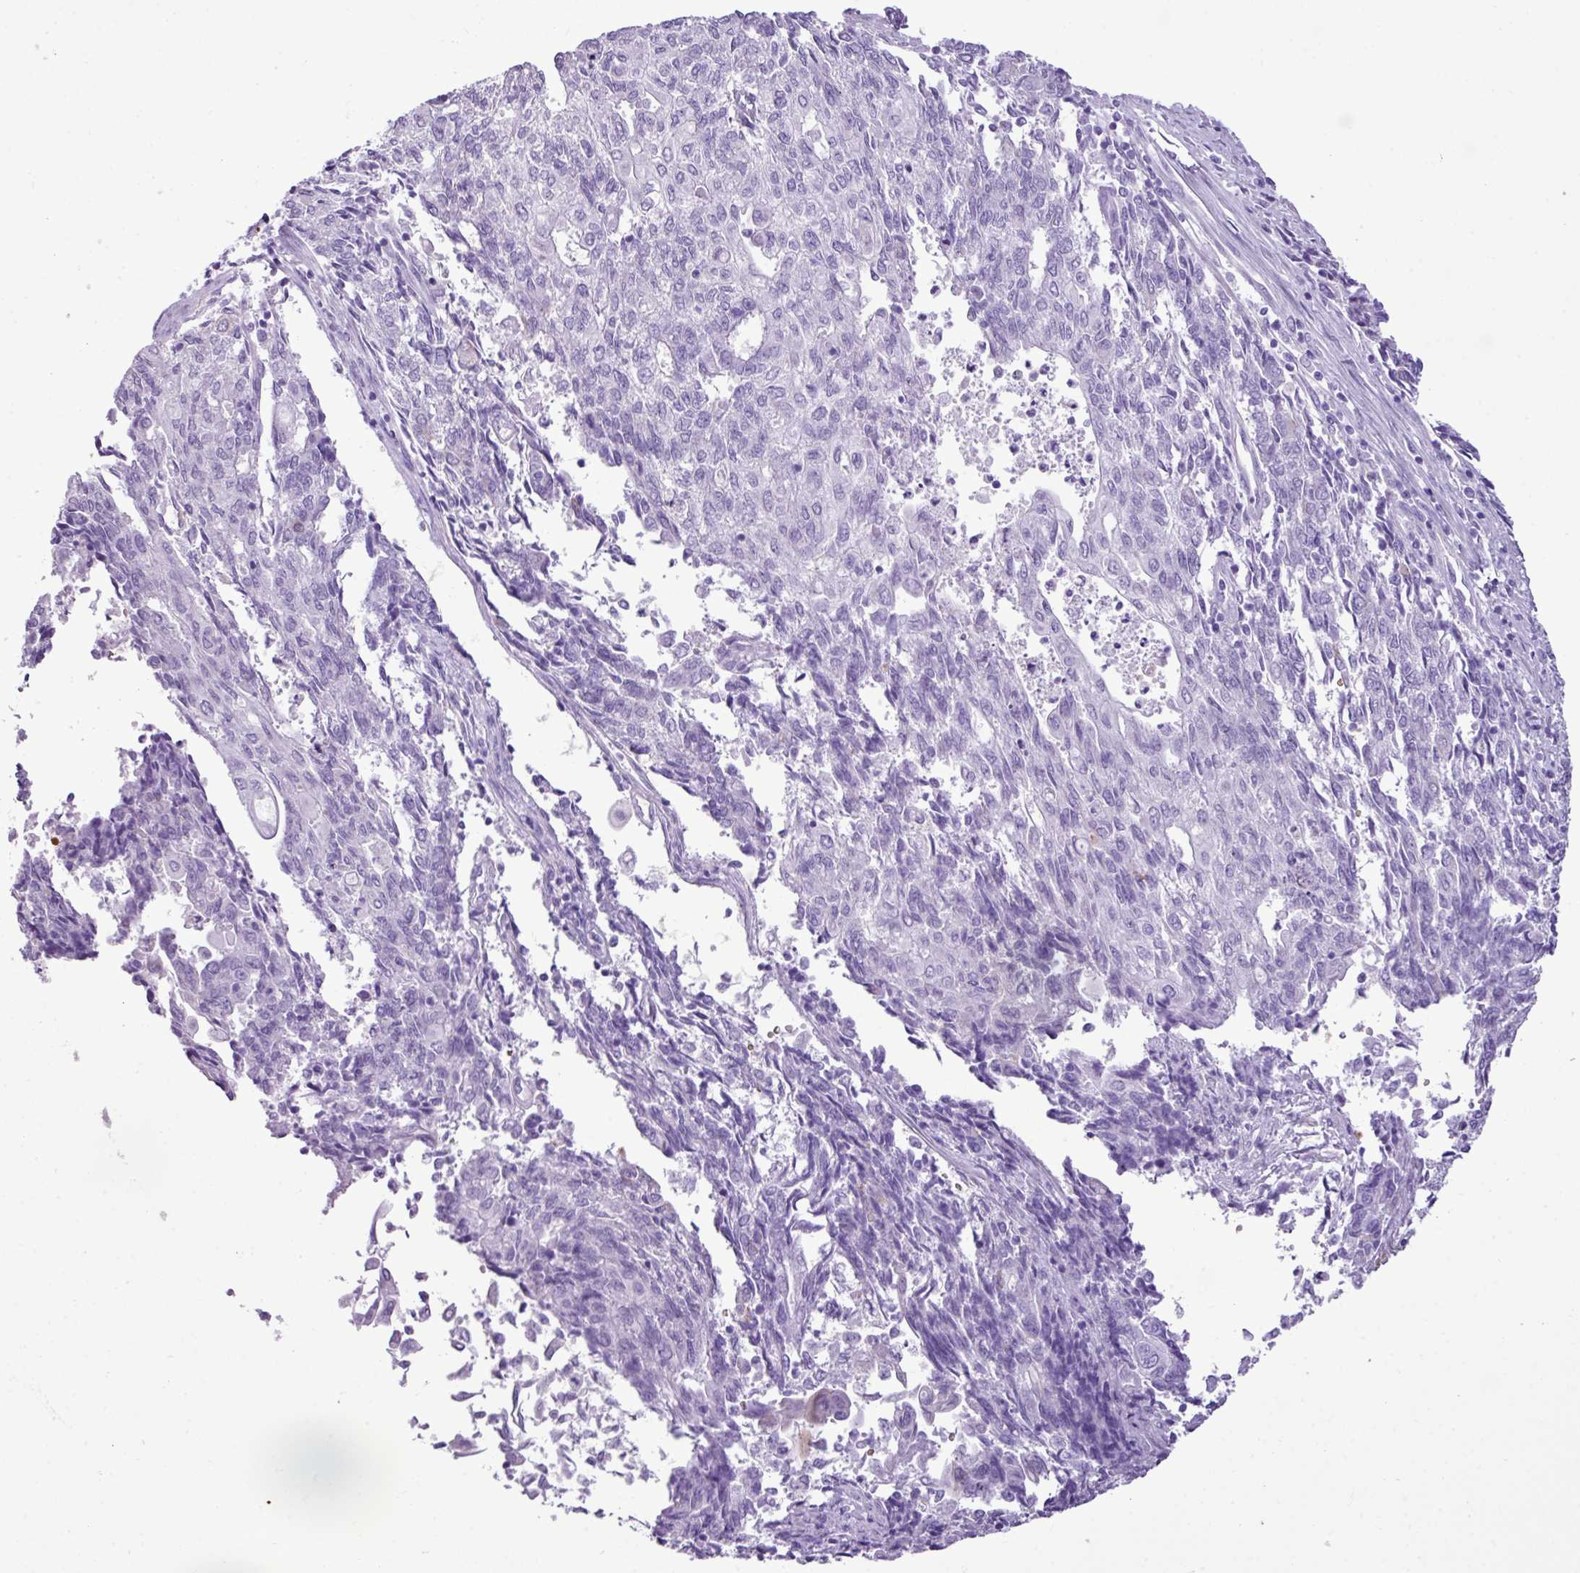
{"staining": {"intensity": "negative", "quantity": "none", "location": "none"}, "tissue": "endometrial cancer", "cell_type": "Tumor cells", "image_type": "cancer", "snomed": [{"axis": "morphology", "description": "Adenocarcinoma, NOS"}, {"axis": "topography", "description": "Endometrium"}], "caption": "DAB immunohistochemical staining of endometrial cancer (adenocarcinoma) demonstrates no significant positivity in tumor cells.", "gene": "ZSCAN5A", "patient": {"sex": "female", "age": 54}}